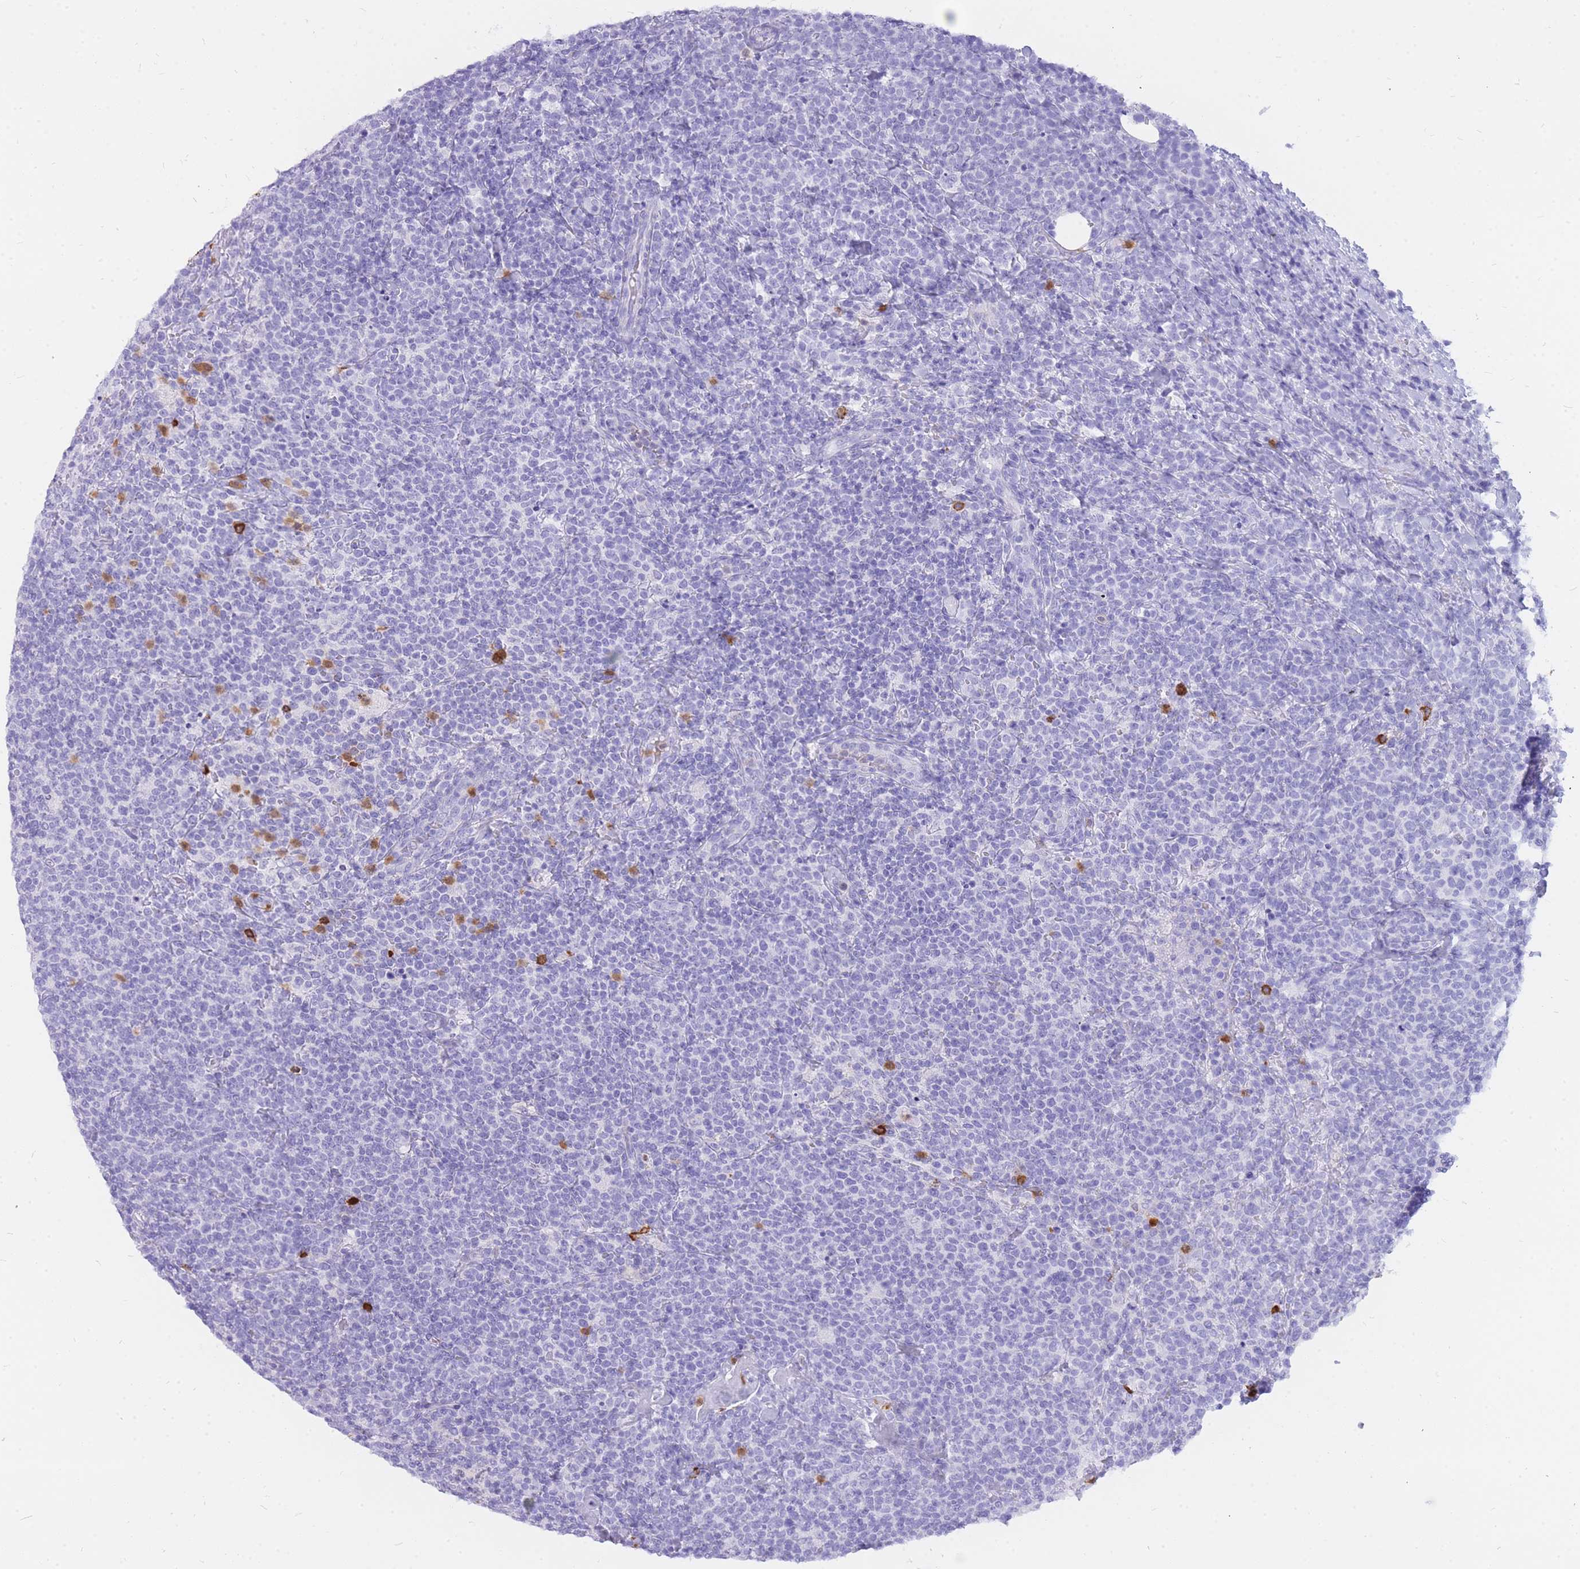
{"staining": {"intensity": "negative", "quantity": "none", "location": "none"}, "tissue": "lymphoma", "cell_type": "Tumor cells", "image_type": "cancer", "snomed": [{"axis": "morphology", "description": "Malignant lymphoma, non-Hodgkin's type, High grade"}, {"axis": "topography", "description": "Lymph node"}], "caption": "This is a micrograph of immunohistochemistry staining of malignant lymphoma, non-Hodgkin's type (high-grade), which shows no staining in tumor cells.", "gene": "HERC1", "patient": {"sex": "male", "age": 61}}